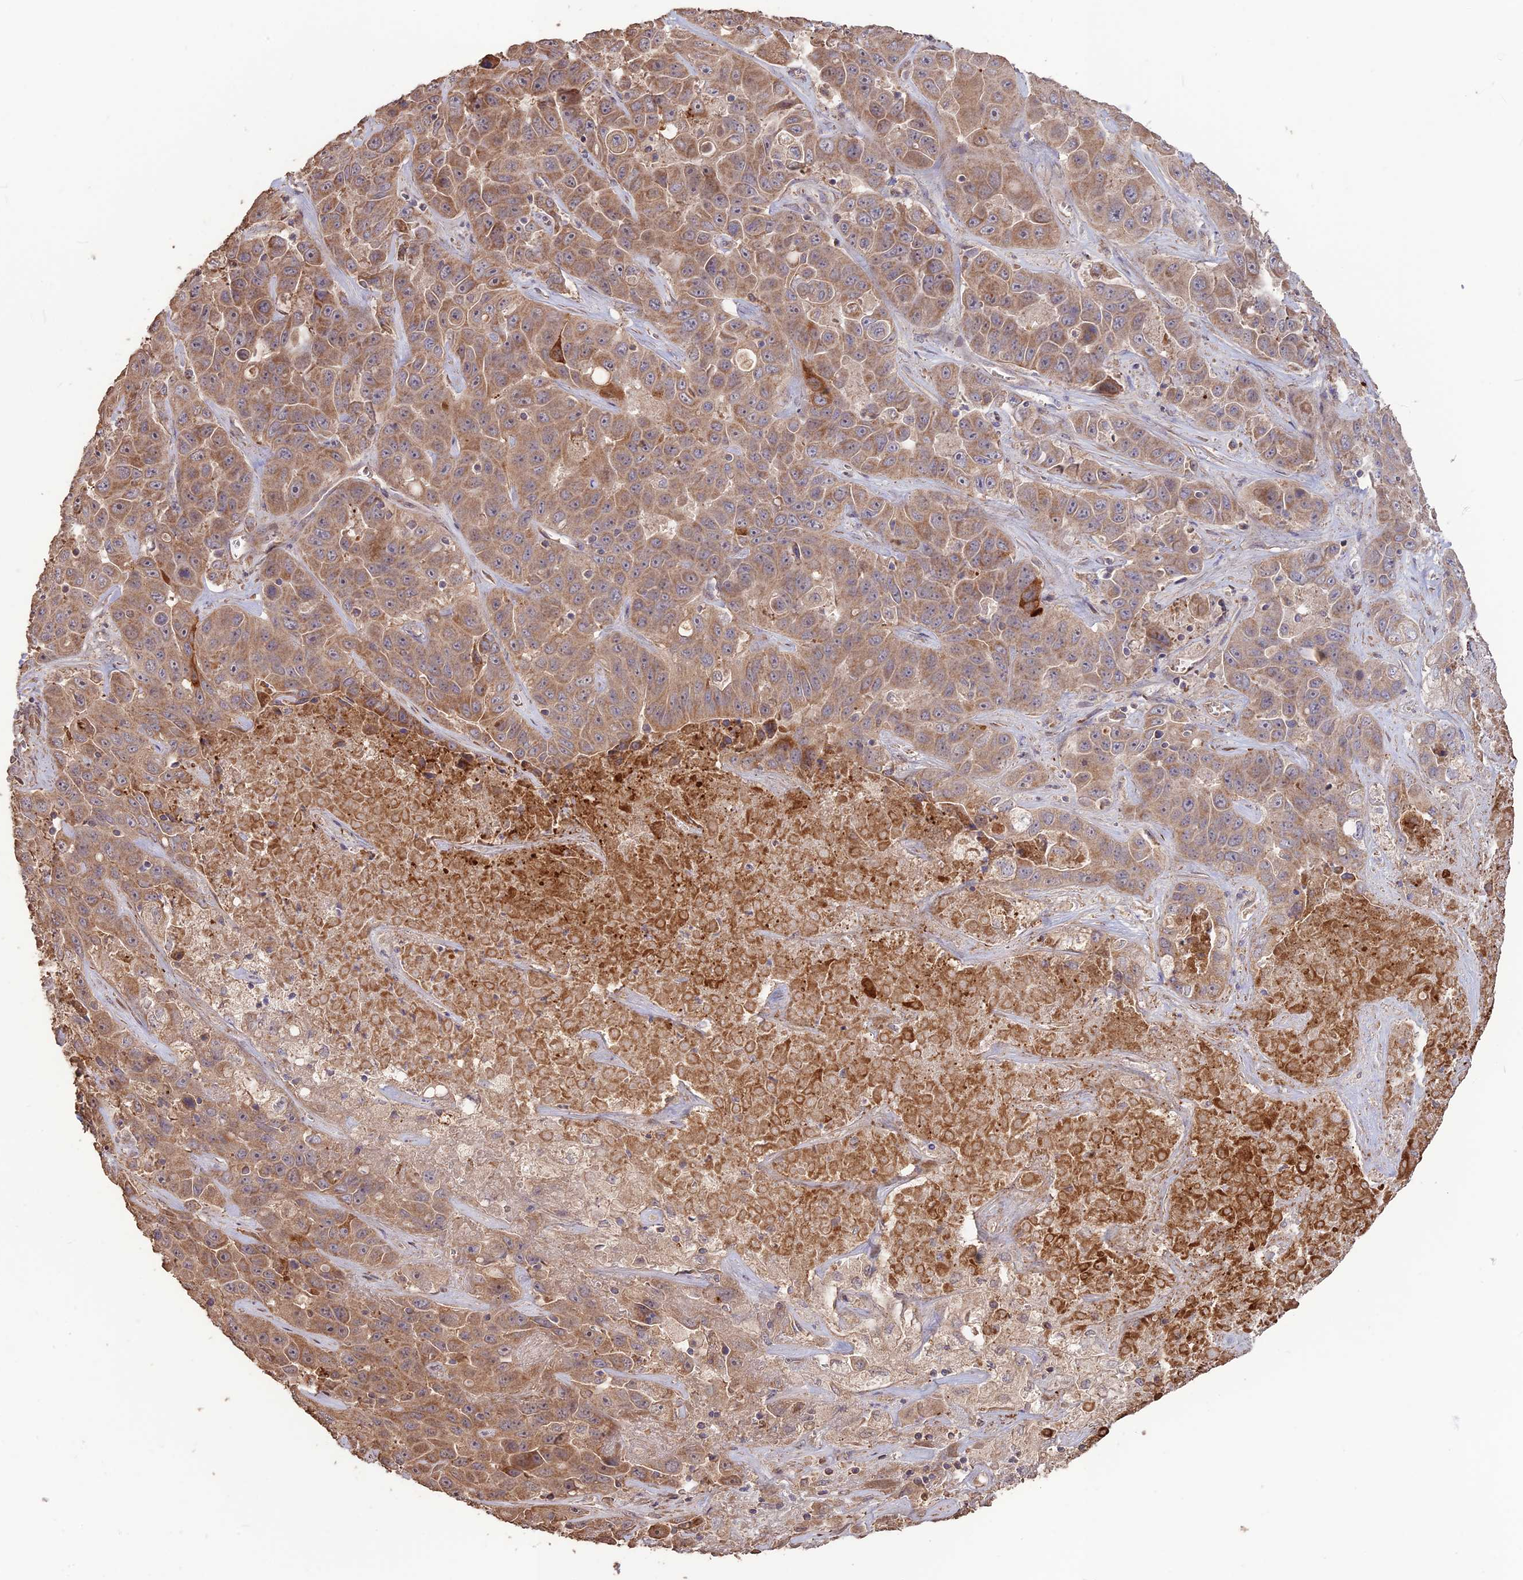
{"staining": {"intensity": "moderate", "quantity": ">75%", "location": "cytoplasmic/membranous"}, "tissue": "liver cancer", "cell_type": "Tumor cells", "image_type": "cancer", "snomed": [{"axis": "morphology", "description": "Cholangiocarcinoma"}, {"axis": "topography", "description": "Liver"}], "caption": "Protein expression analysis of human liver cholangiocarcinoma reveals moderate cytoplasmic/membranous staining in approximately >75% of tumor cells.", "gene": "LAYN", "patient": {"sex": "female", "age": 52}}